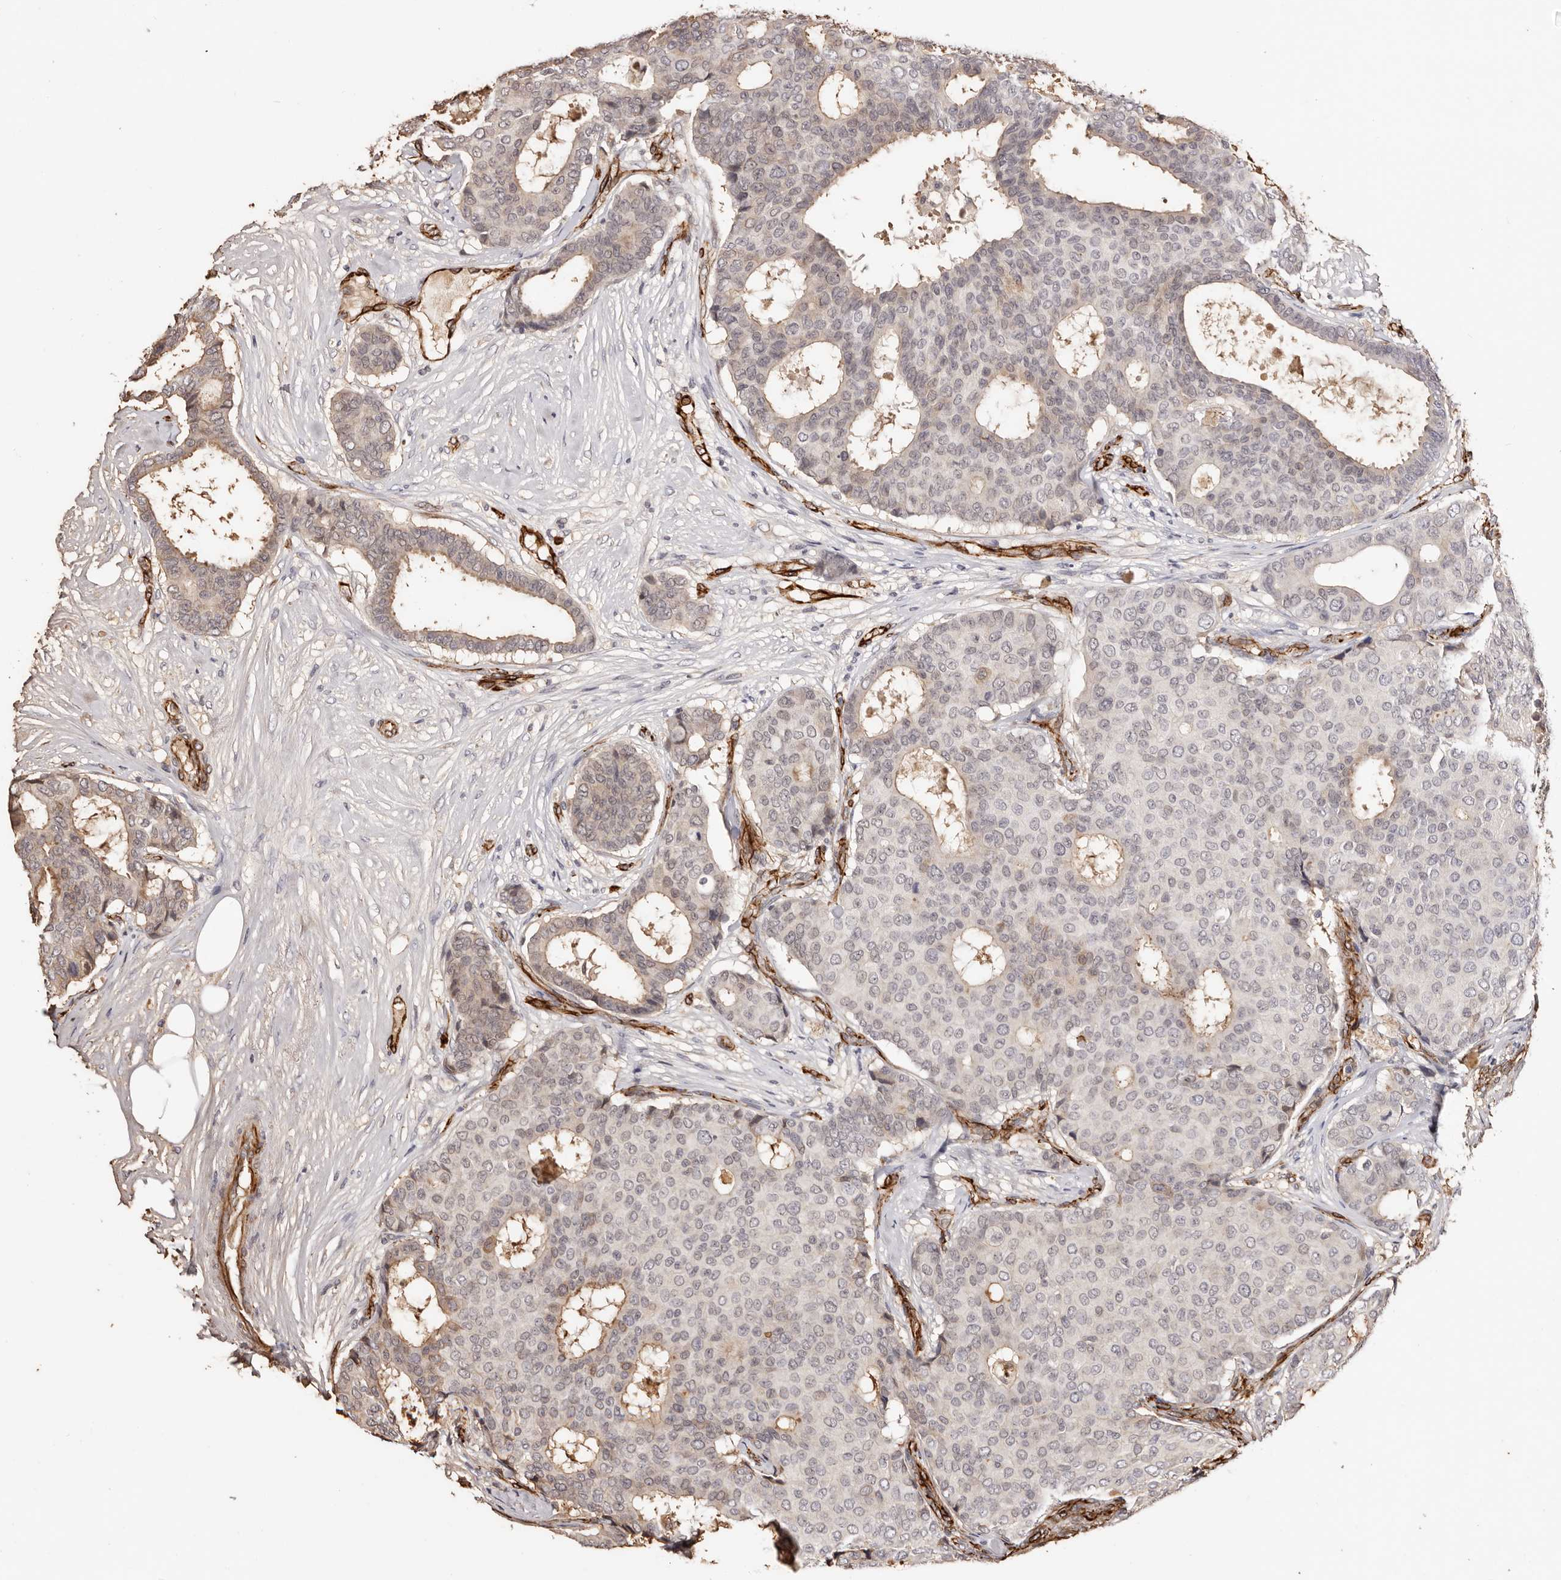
{"staining": {"intensity": "negative", "quantity": "none", "location": "none"}, "tissue": "breast cancer", "cell_type": "Tumor cells", "image_type": "cancer", "snomed": [{"axis": "morphology", "description": "Duct carcinoma"}, {"axis": "topography", "description": "Breast"}], "caption": "This is an immunohistochemistry (IHC) photomicrograph of breast infiltrating ductal carcinoma. There is no staining in tumor cells.", "gene": "ZNF557", "patient": {"sex": "female", "age": 75}}